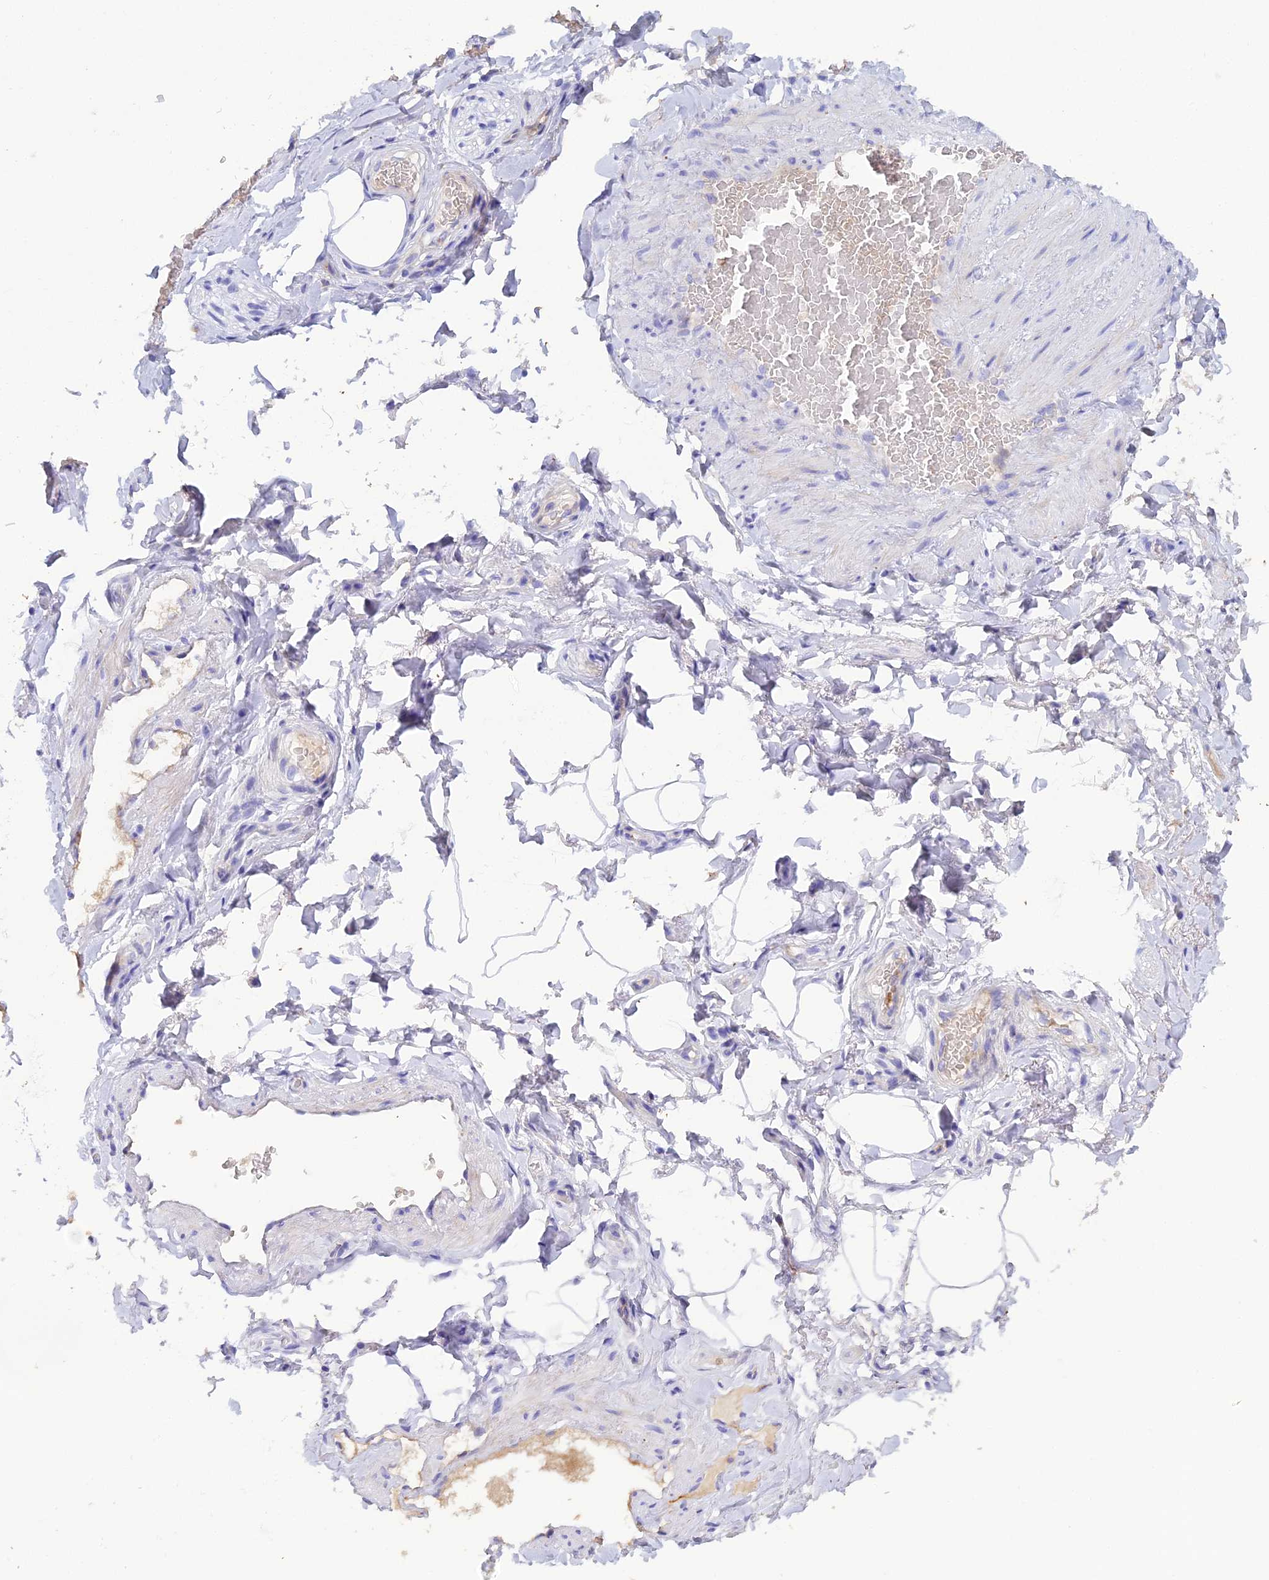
{"staining": {"intensity": "negative", "quantity": "none", "location": "none"}, "tissue": "adipose tissue", "cell_type": "Adipocytes", "image_type": "normal", "snomed": [{"axis": "morphology", "description": "Normal tissue, NOS"}, {"axis": "topography", "description": "Soft tissue"}, {"axis": "topography", "description": "Vascular tissue"}], "caption": "Immunohistochemical staining of benign adipose tissue reveals no significant expression in adipocytes. (DAB (3,3'-diaminobenzidine) IHC with hematoxylin counter stain).", "gene": "CELA3A", "patient": {"sex": "male", "age": 54}}